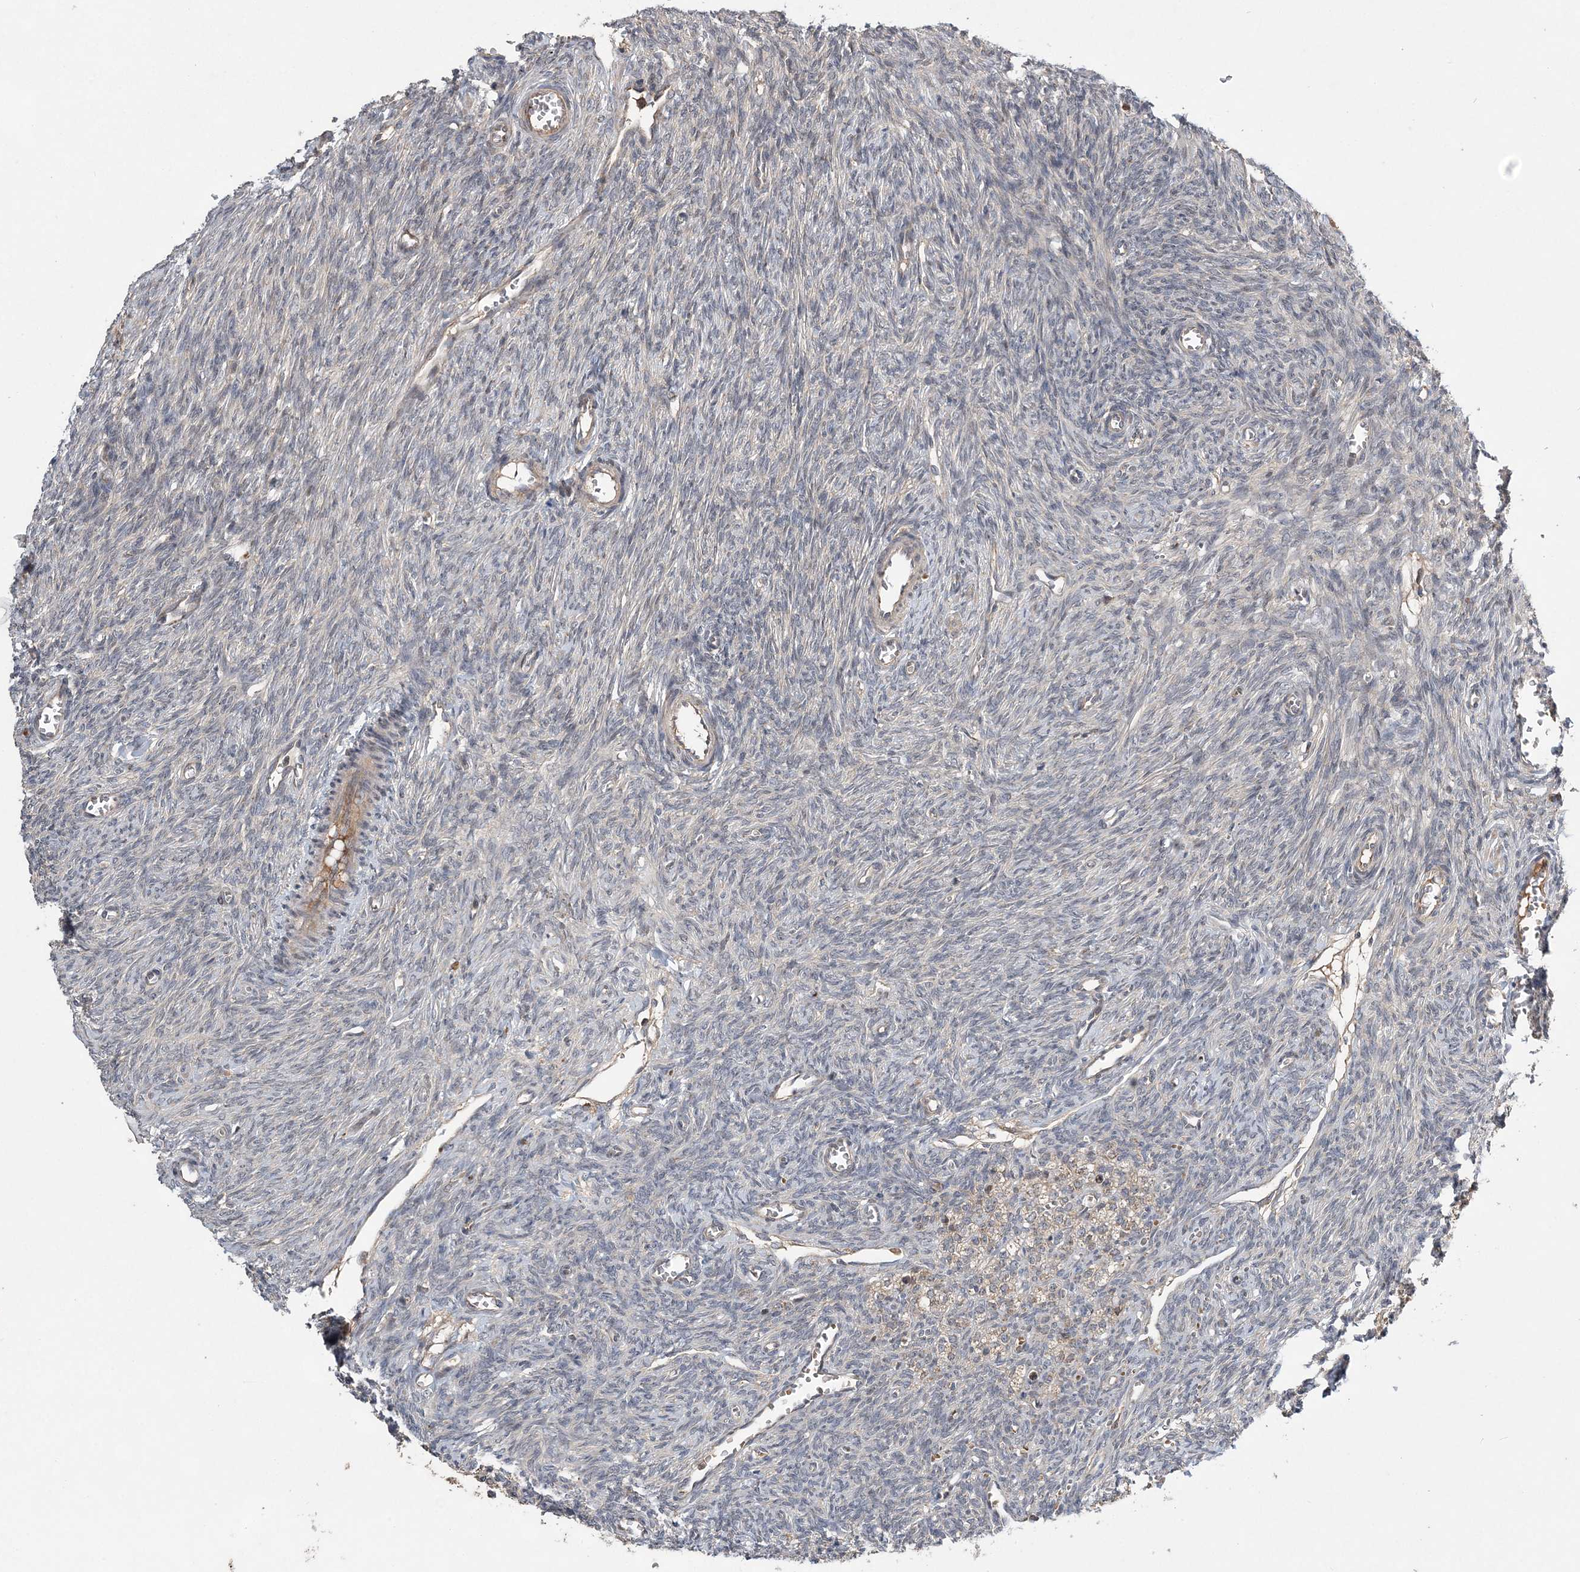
{"staining": {"intensity": "negative", "quantity": "none", "location": "none"}, "tissue": "ovary", "cell_type": "Ovarian stroma cells", "image_type": "normal", "snomed": [{"axis": "morphology", "description": "Normal tissue, NOS"}, {"axis": "topography", "description": "Ovary"}], "caption": "Immunohistochemical staining of unremarkable human ovary demonstrates no significant positivity in ovarian stroma cells. The staining is performed using DAB brown chromogen with nuclei counter-stained in using hematoxylin.", "gene": "HMGCS1", "patient": {"sex": "female", "age": 27}}